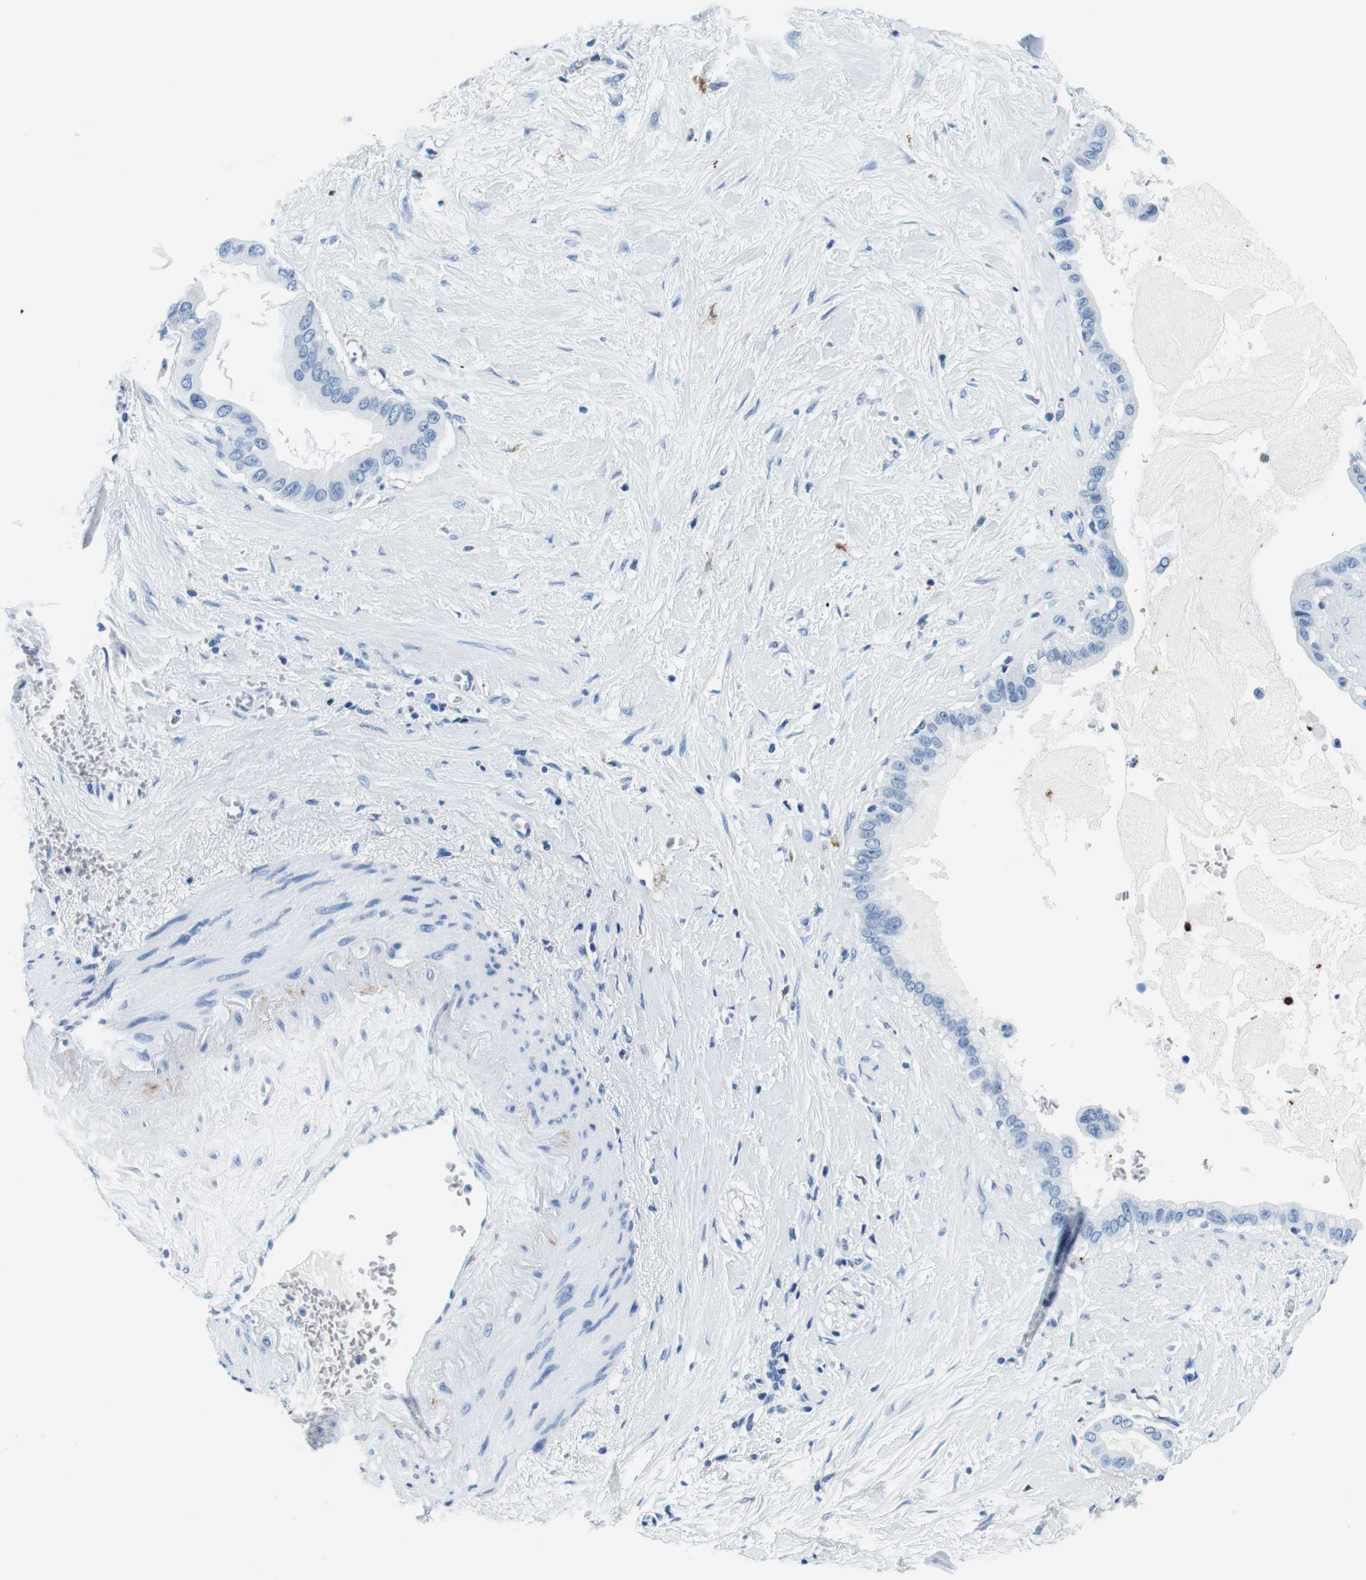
{"staining": {"intensity": "negative", "quantity": "none", "location": "none"}, "tissue": "pancreatic cancer", "cell_type": "Tumor cells", "image_type": "cancer", "snomed": [{"axis": "morphology", "description": "Adenocarcinoma, NOS"}, {"axis": "topography", "description": "Pancreas"}], "caption": "IHC of pancreatic adenocarcinoma reveals no staining in tumor cells.", "gene": "HLA-DRB1", "patient": {"sex": "male", "age": 55}}